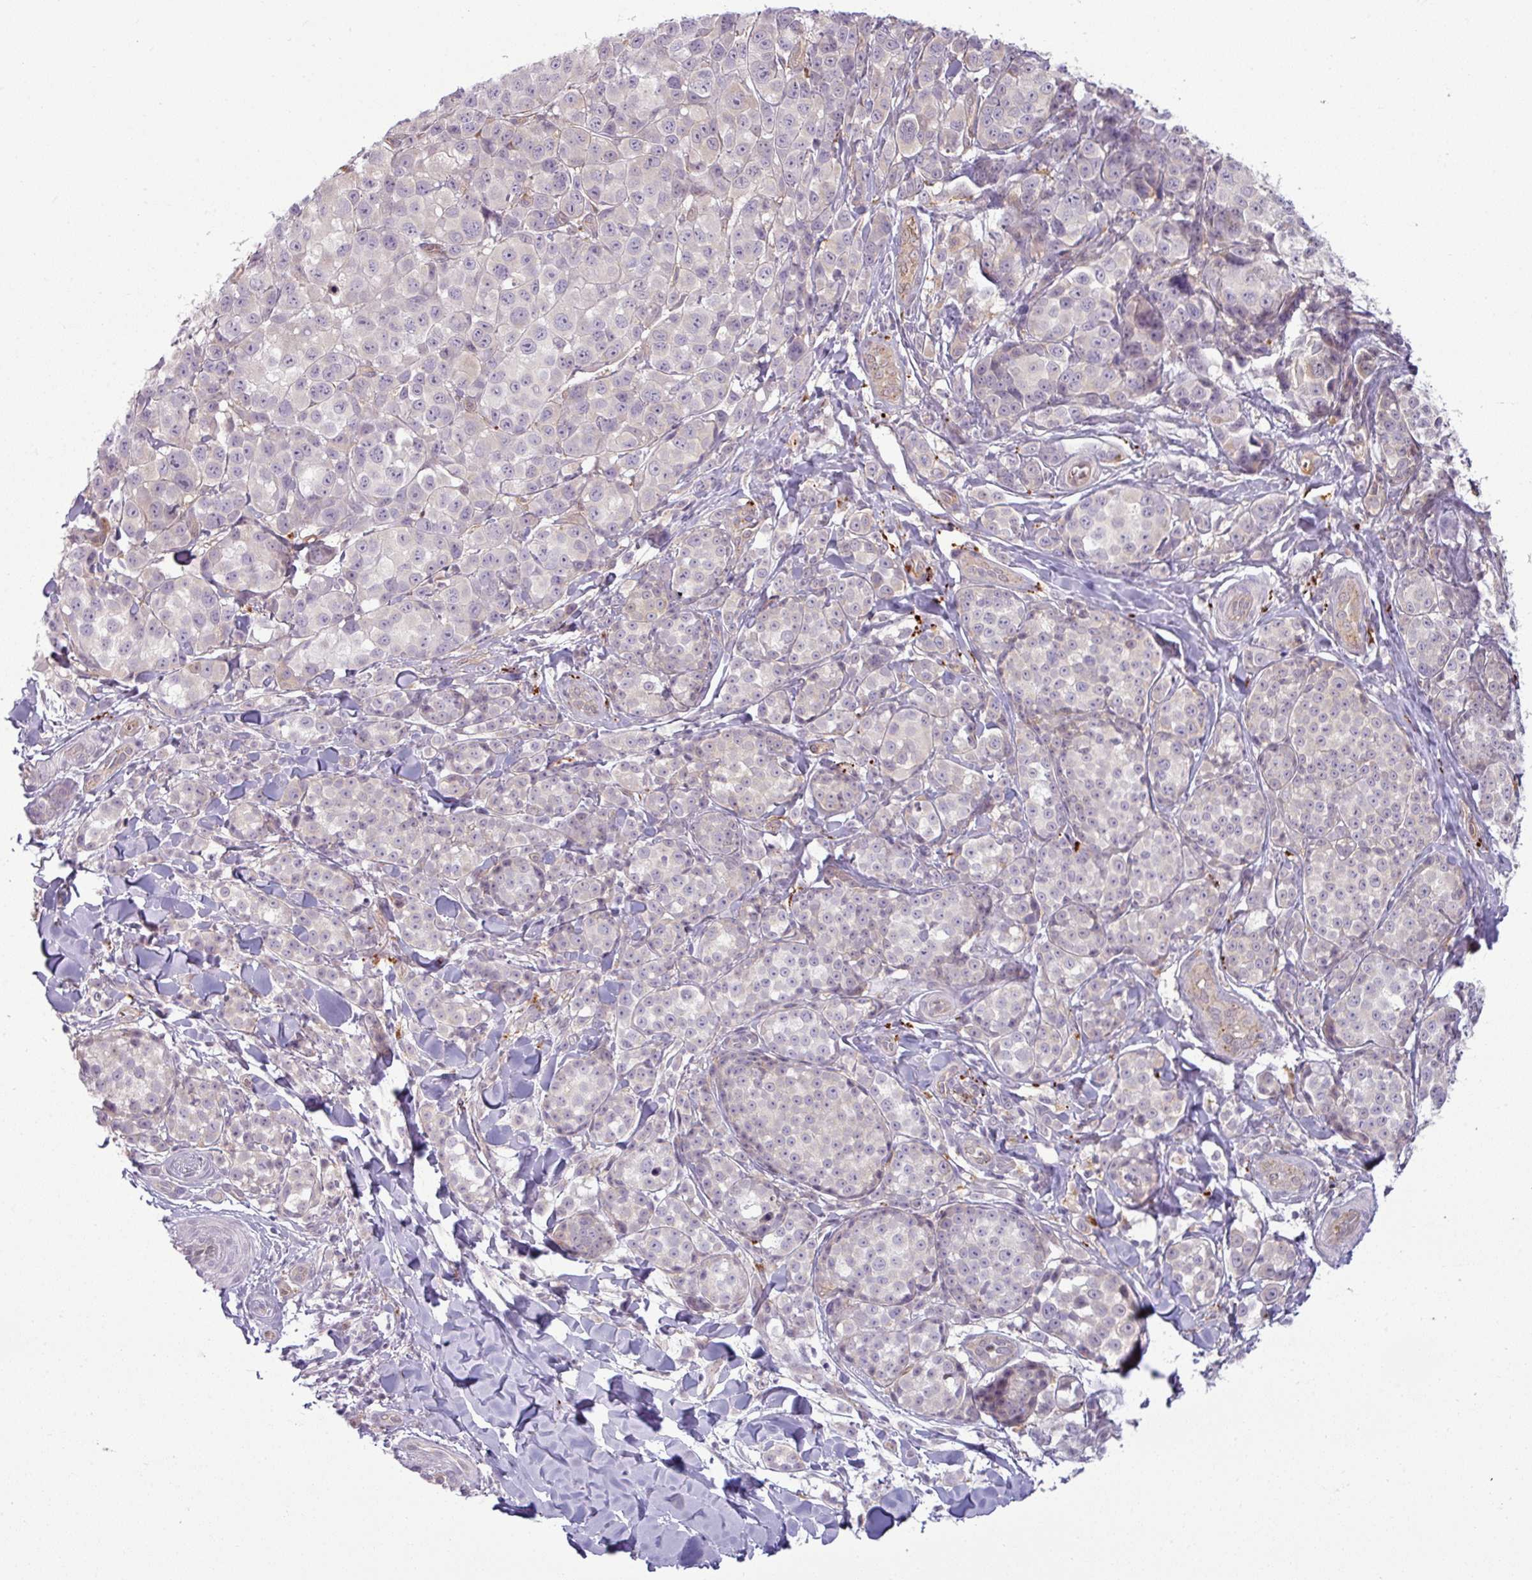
{"staining": {"intensity": "negative", "quantity": "none", "location": "none"}, "tissue": "melanoma", "cell_type": "Tumor cells", "image_type": "cancer", "snomed": [{"axis": "morphology", "description": "Malignant melanoma, NOS"}, {"axis": "topography", "description": "Skin"}], "caption": "The photomicrograph reveals no staining of tumor cells in melanoma.", "gene": "CCDC144A", "patient": {"sex": "female", "age": 35}}